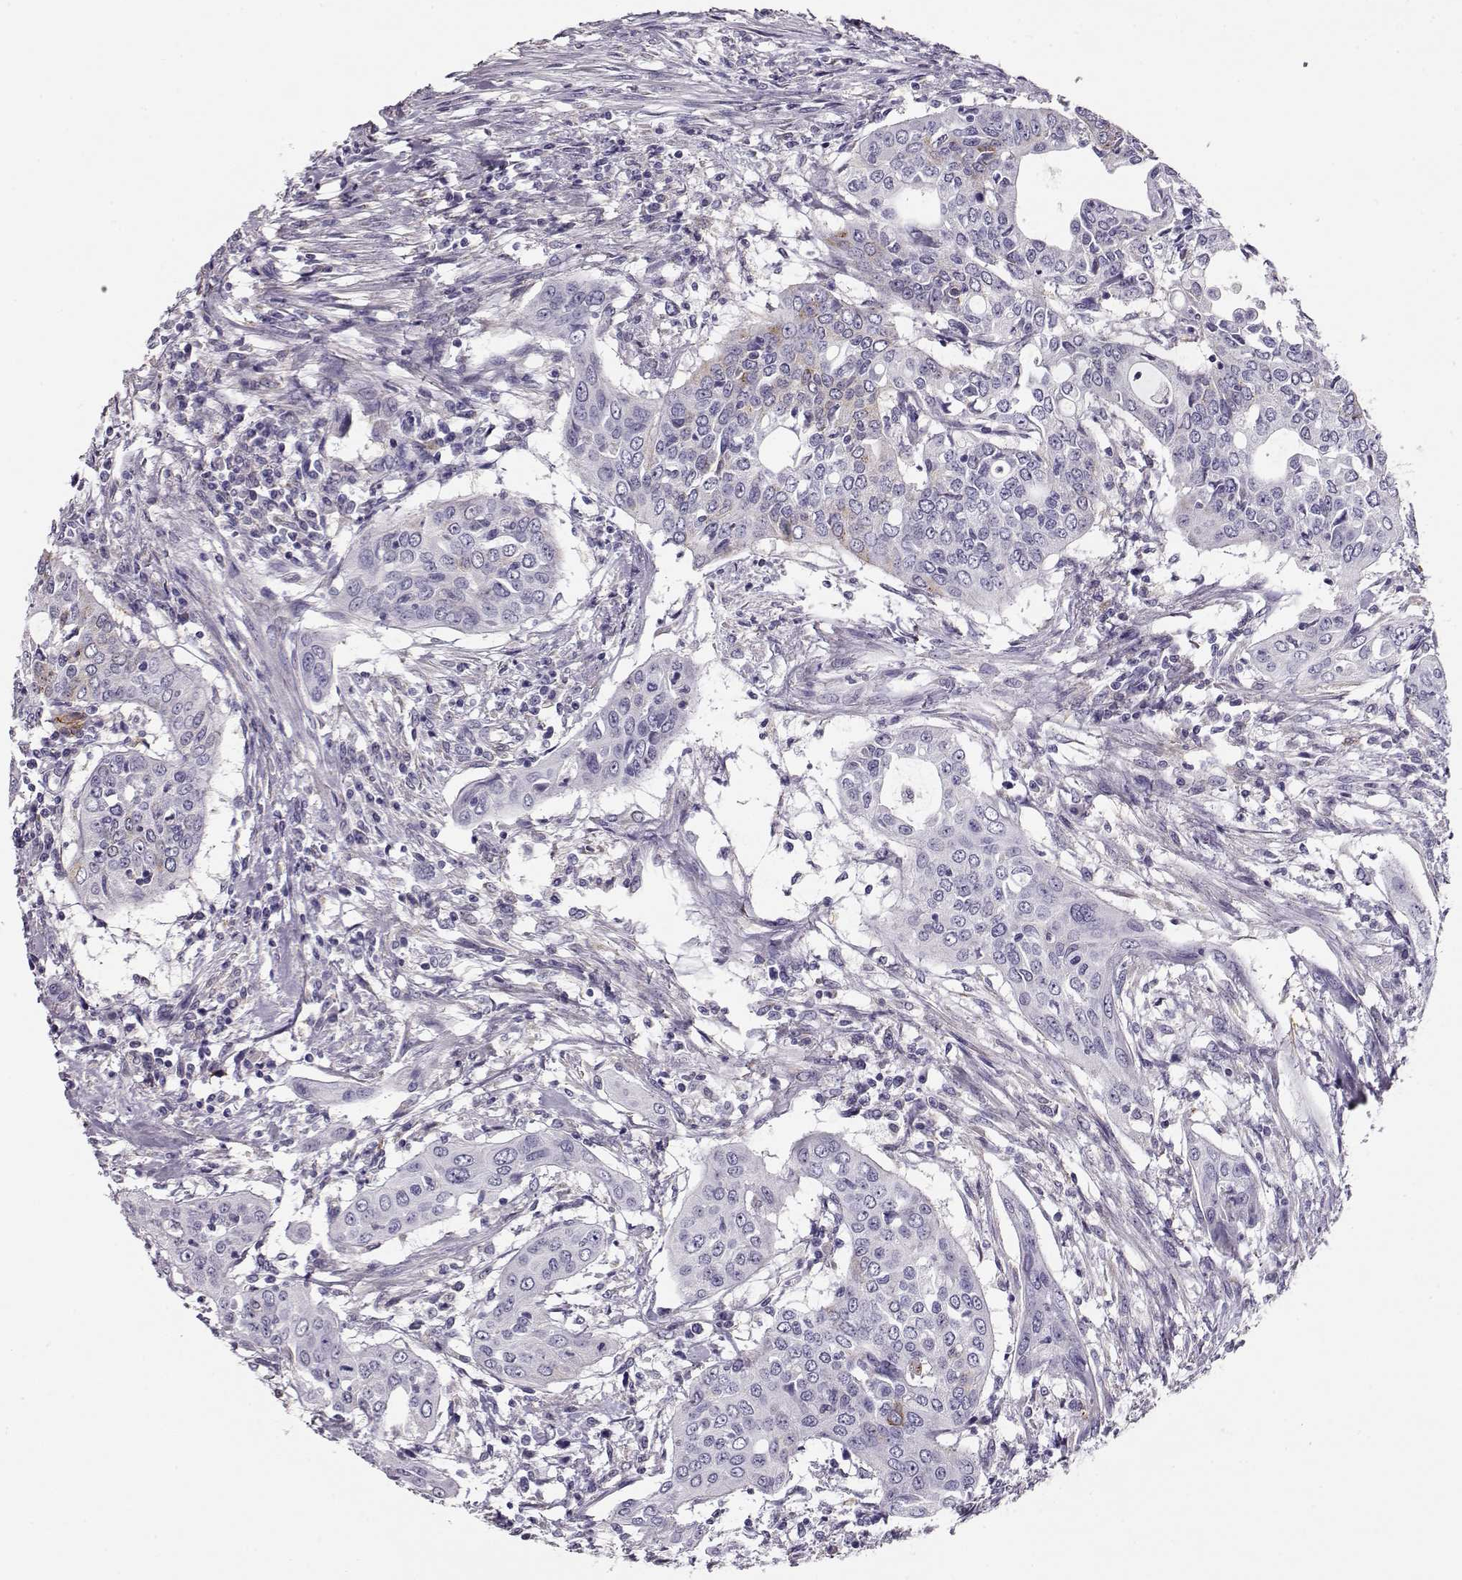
{"staining": {"intensity": "negative", "quantity": "none", "location": "none"}, "tissue": "urothelial cancer", "cell_type": "Tumor cells", "image_type": "cancer", "snomed": [{"axis": "morphology", "description": "Urothelial carcinoma, High grade"}, {"axis": "topography", "description": "Urinary bladder"}], "caption": "Urothelial cancer stained for a protein using immunohistochemistry (IHC) exhibits no positivity tumor cells.", "gene": "RBM44", "patient": {"sex": "male", "age": 82}}